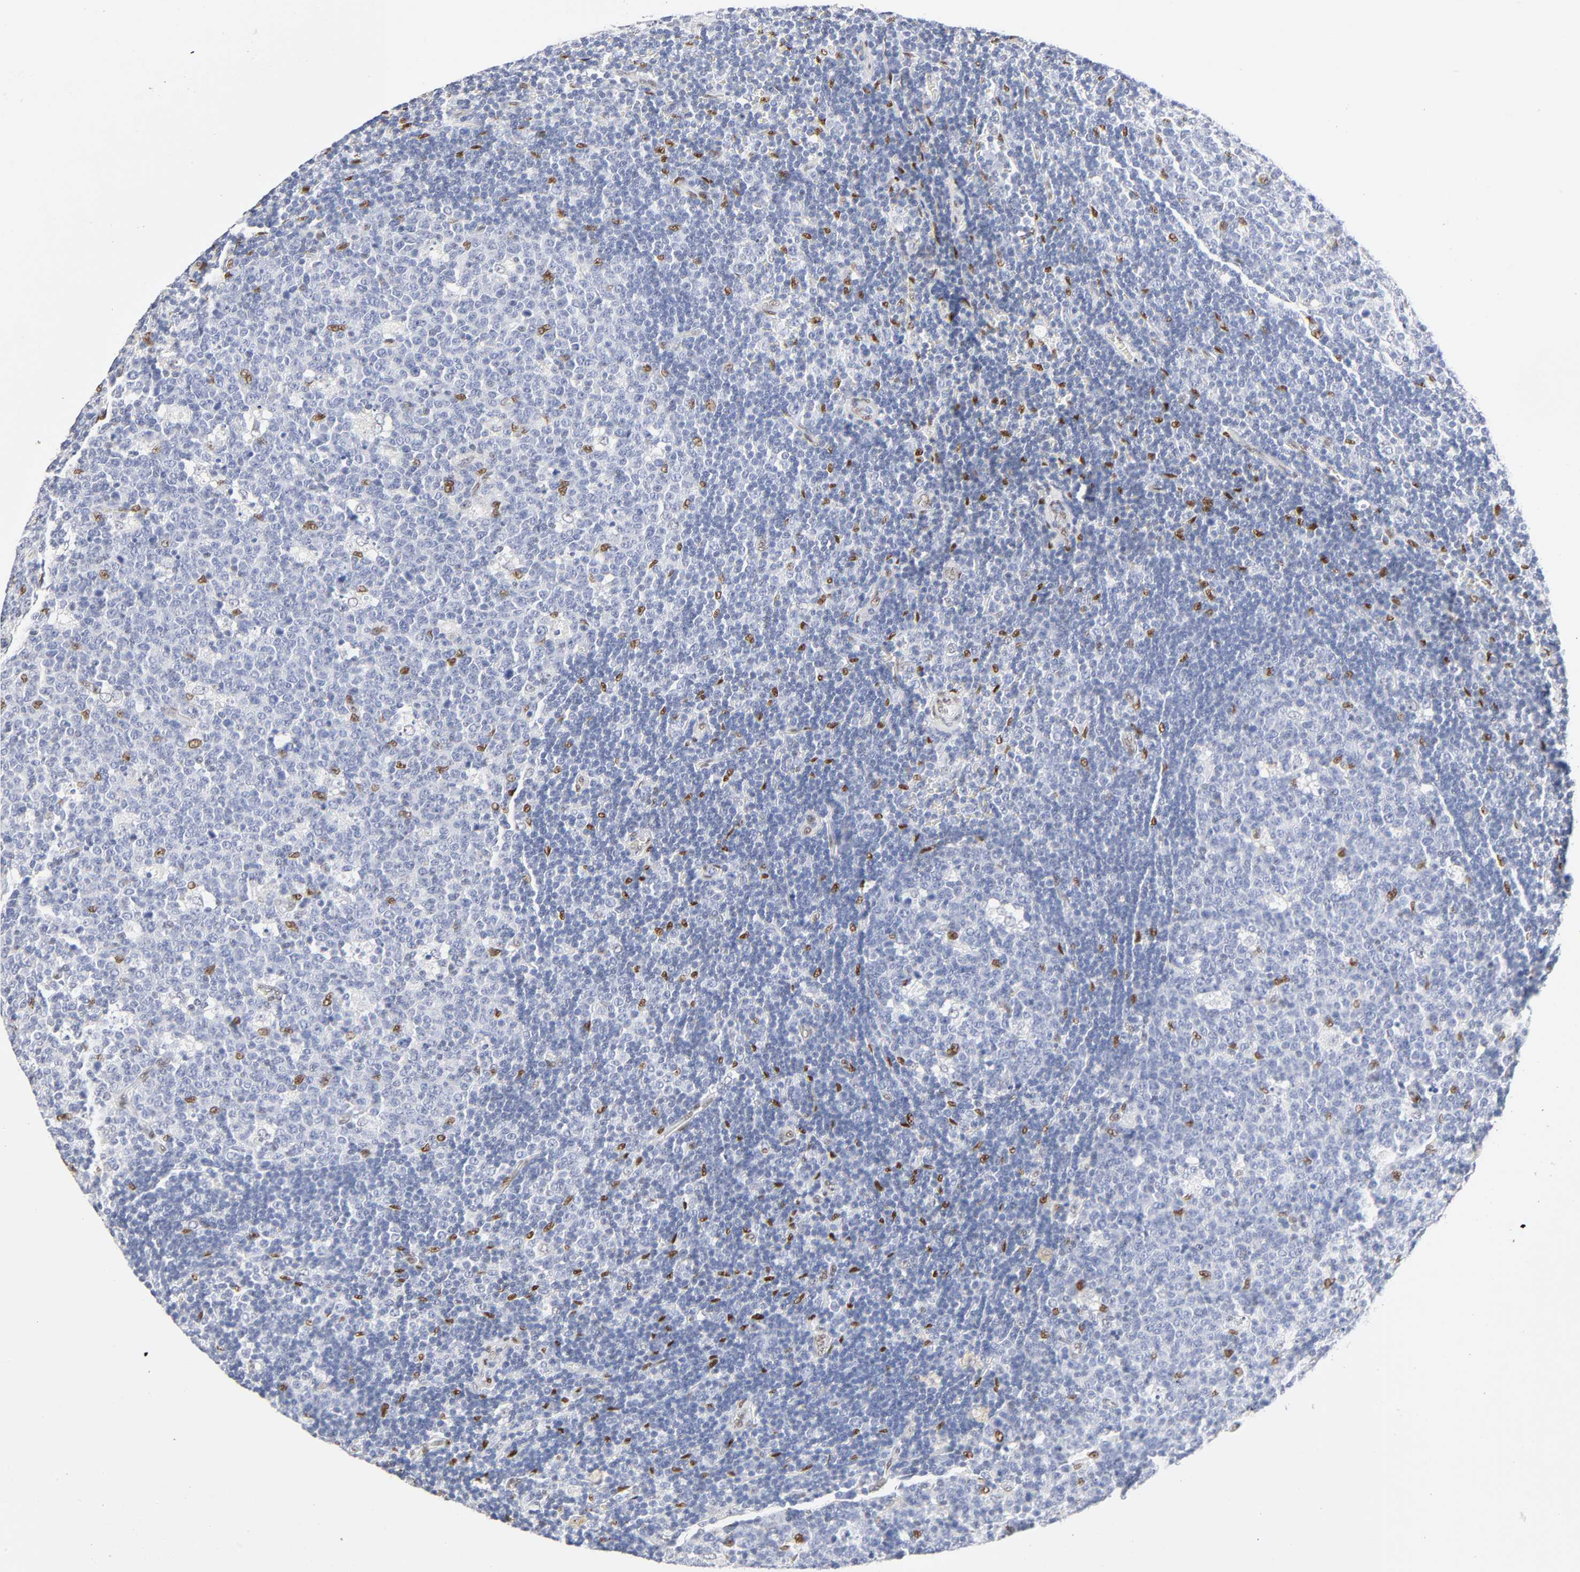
{"staining": {"intensity": "moderate", "quantity": "<25%", "location": "nuclear"}, "tissue": "lymph node", "cell_type": "Germinal center cells", "image_type": "normal", "snomed": [{"axis": "morphology", "description": "Normal tissue, NOS"}, {"axis": "topography", "description": "Lymph node"}, {"axis": "topography", "description": "Salivary gland"}], "caption": "High-power microscopy captured an immunohistochemistry histopathology image of normal lymph node, revealing moderate nuclear positivity in about <25% of germinal center cells. The protein is stained brown, and the nuclei are stained in blue (DAB (3,3'-diaminobenzidine) IHC with brightfield microscopy, high magnification).", "gene": "NFIC", "patient": {"sex": "male", "age": 8}}